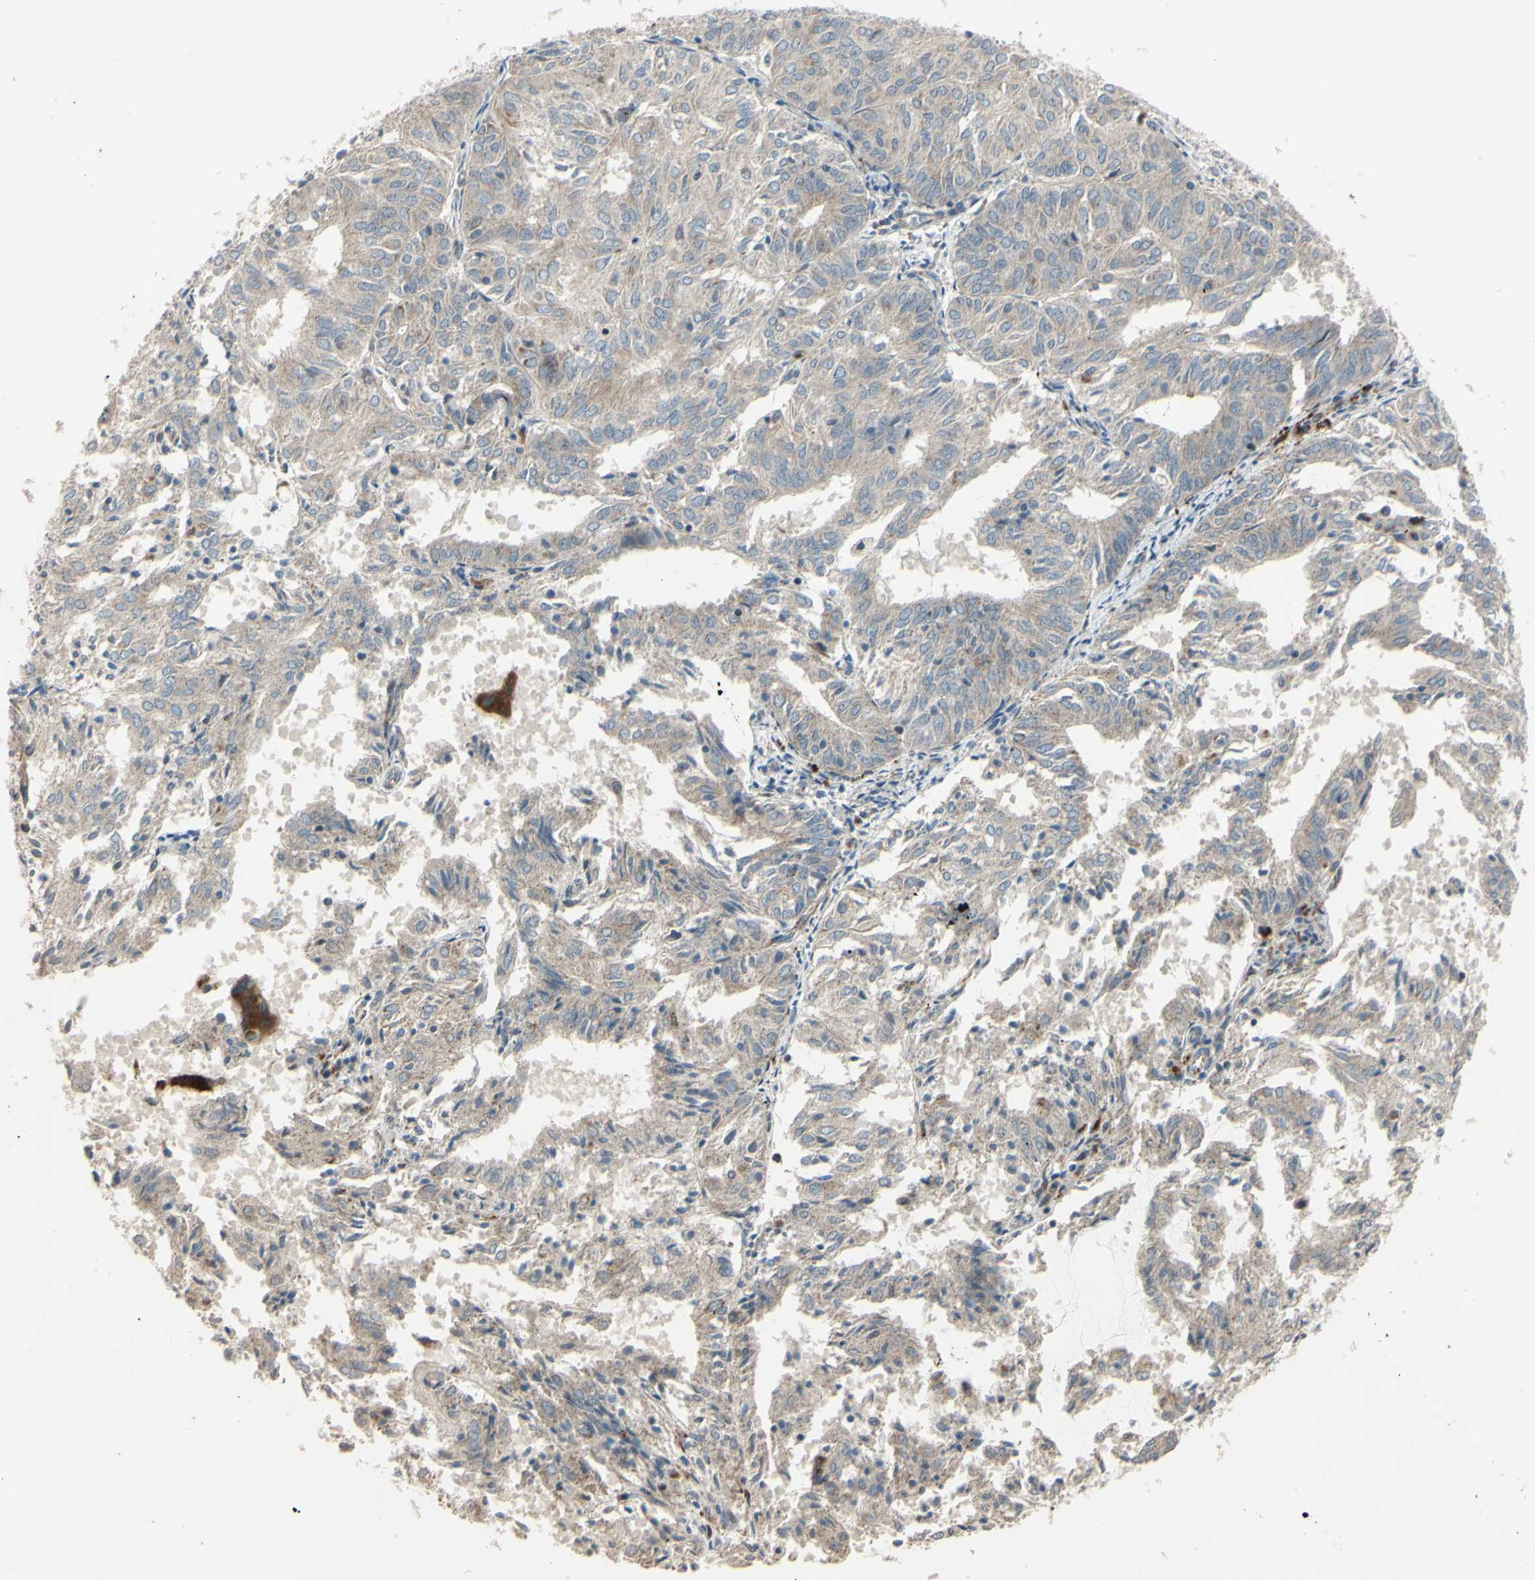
{"staining": {"intensity": "weak", "quantity": "25%-75%", "location": "cytoplasmic/membranous"}, "tissue": "endometrial cancer", "cell_type": "Tumor cells", "image_type": "cancer", "snomed": [{"axis": "morphology", "description": "Adenocarcinoma, NOS"}, {"axis": "topography", "description": "Uterus"}], "caption": "Tumor cells reveal low levels of weak cytoplasmic/membranous staining in about 25%-75% of cells in human endometrial cancer. (IHC, brightfield microscopy, high magnification).", "gene": "NDFIP1", "patient": {"sex": "female", "age": 60}}